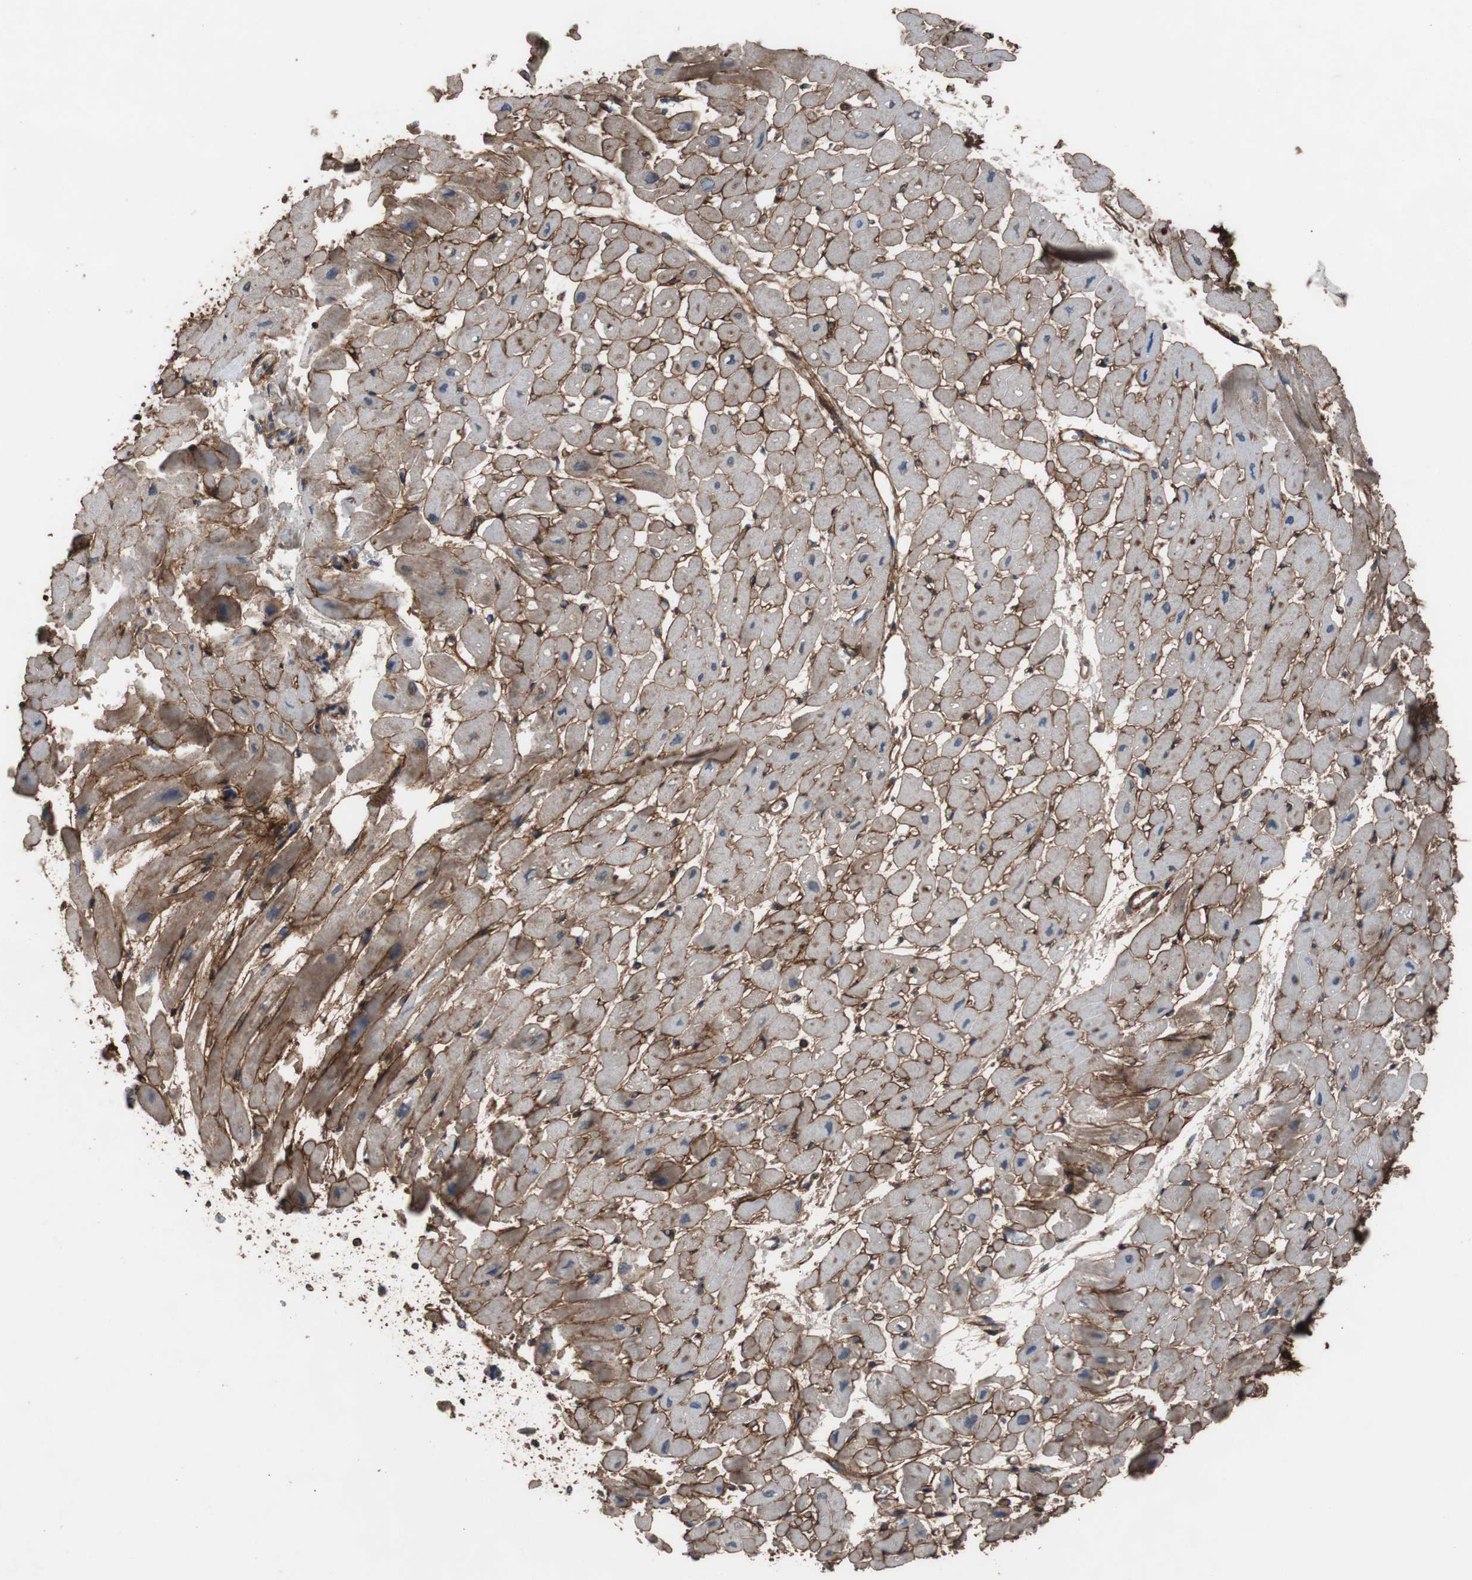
{"staining": {"intensity": "moderate", "quantity": "25%-75%", "location": "cytoplasmic/membranous"}, "tissue": "heart muscle", "cell_type": "Cardiomyocytes", "image_type": "normal", "snomed": [{"axis": "morphology", "description": "Normal tissue, NOS"}, {"axis": "topography", "description": "Heart"}], "caption": "Immunohistochemistry (IHC) staining of unremarkable heart muscle, which exhibits medium levels of moderate cytoplasmic/membranous expression in approximately 25%-75% of cardiomyocytes indicating moderate cytoplasmic/membranous protein staining. The staining was performed using DAB (3,3'-diaminobenzidine) (brown) for protein detection and nuclei were counterstained in hematoxylin (blue).", "gene": "COL6A2", "patient": {"sex": "male", "age": 45}}